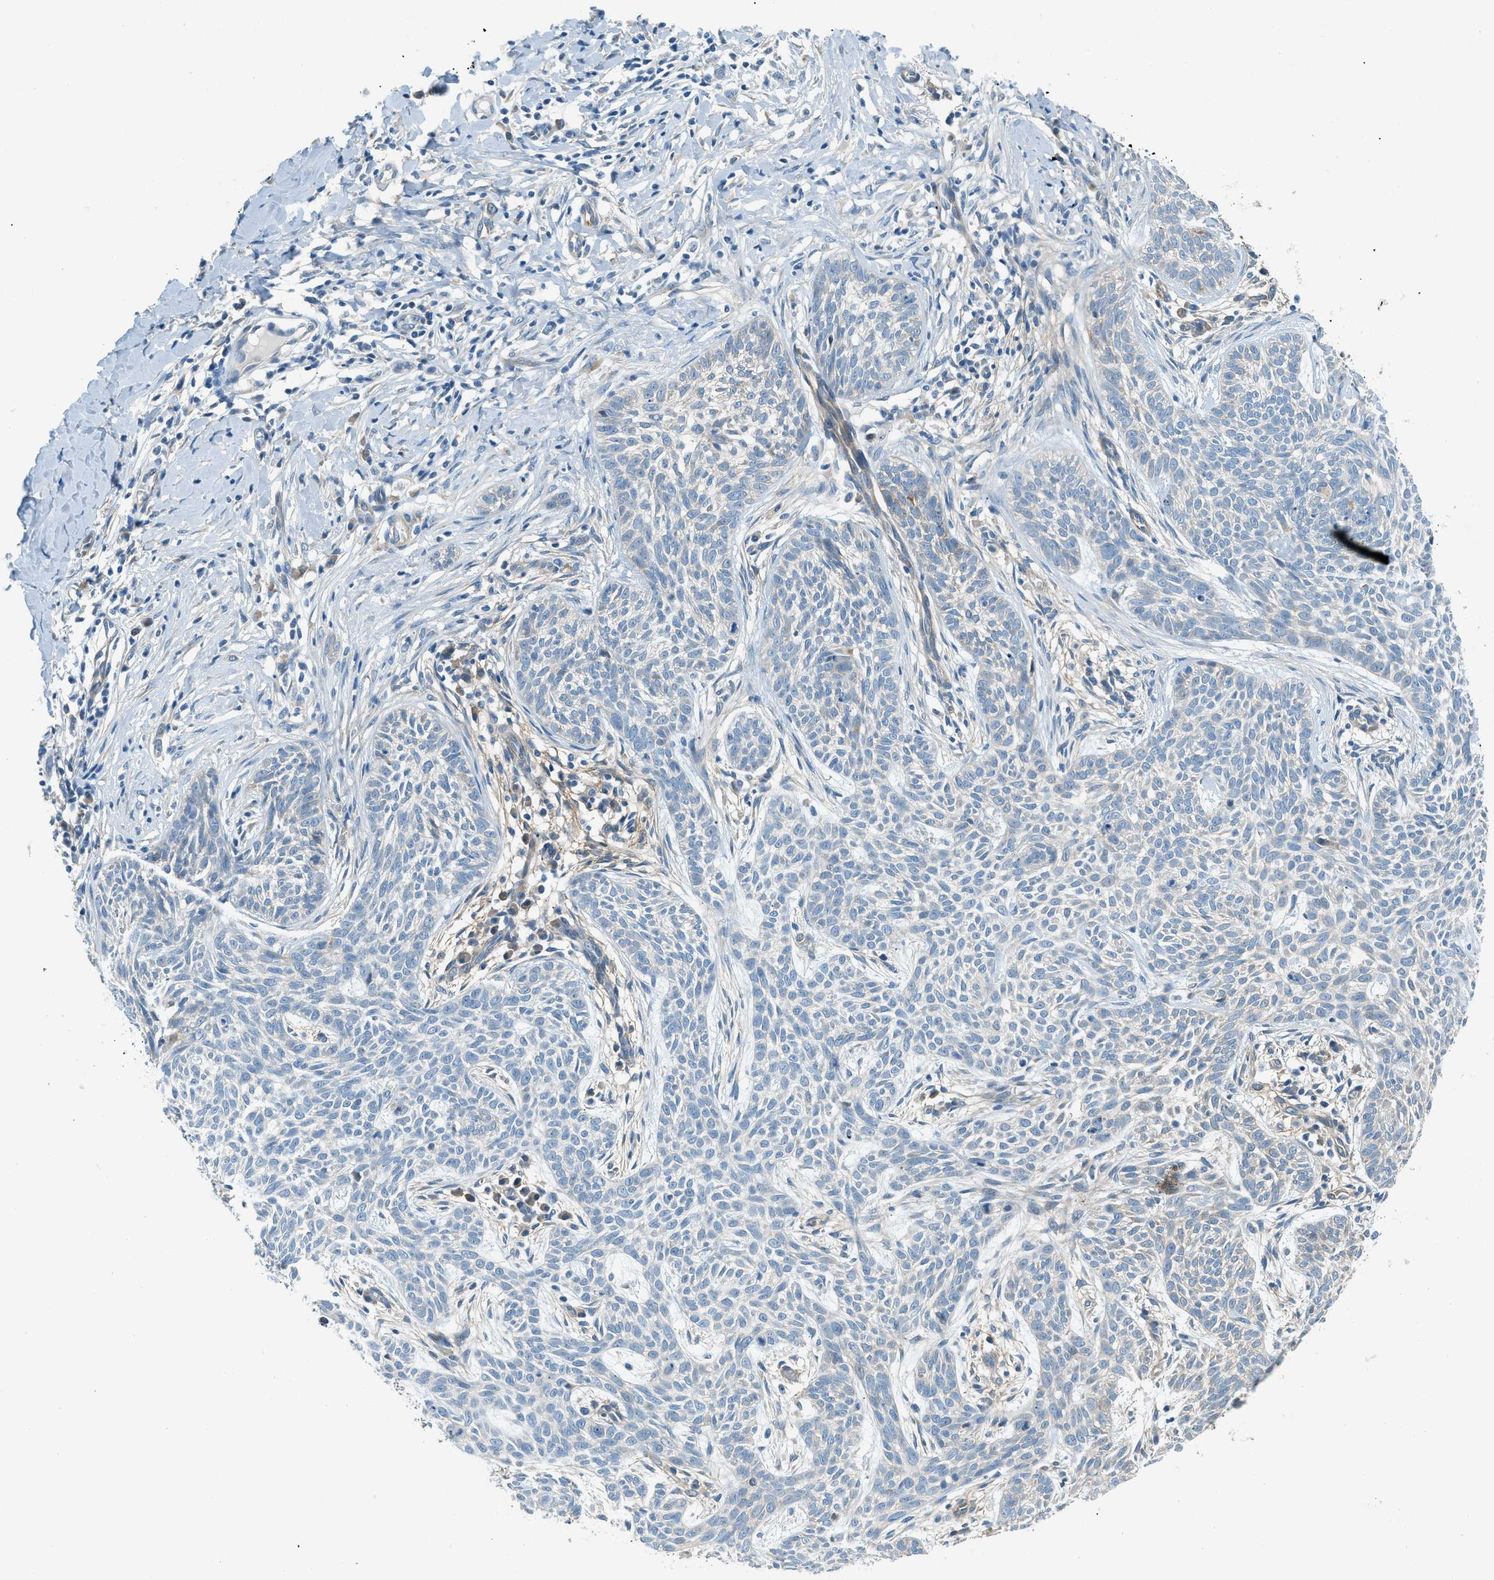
{"staining": {"intensity": "negative", "quantity": "none", "location": "none"}, "tissue": "skin cancer", "cell_type": "Tumor cells", "image_type": "cancer", "snomed": [{"axis": "morphology", "description": "Basal cell carcinoma"}, {"axis": "topography", "description": "Skin"}], "caption": "Immunohistochemistry (IHC) histopathology image of skin cancer stained for a protein (brown), which demonstrates no positivity in tumor cells.", "gene": "ZNF367", "patient": {"sex": "female", "age": 59}}